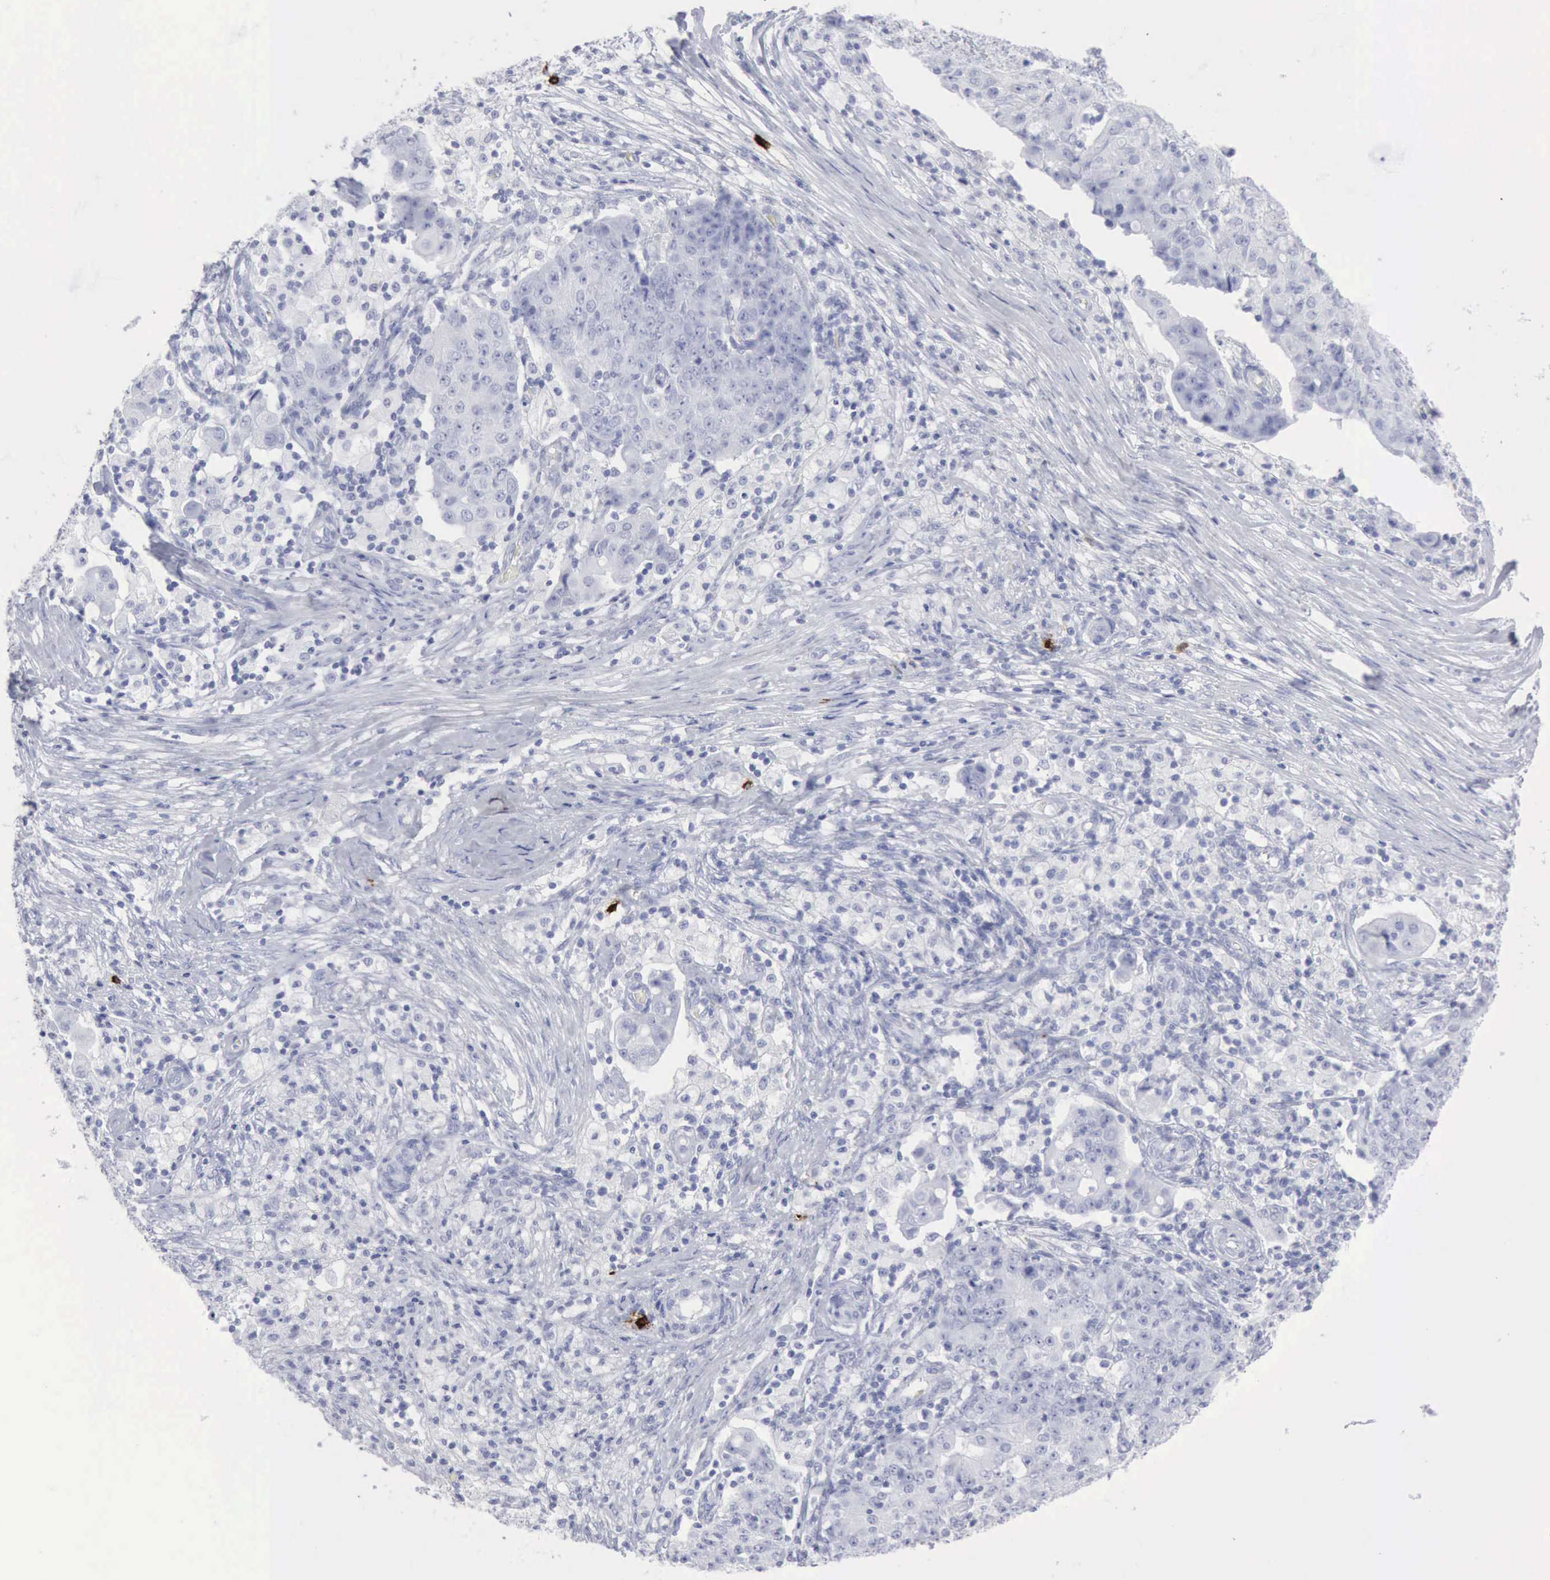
{"staining": {"intensity": "negative", "quantity": "none", "location": "none"}, "tissue": "ovarian cancer", "cell_type": "Tumor cells", "image_type": "cancer", "snomed": [{"axis": "morphology", "description": "Carcinoma, endometroid"}, {"axis": "topography", "description": "Ovary"}], "caption": "The photomicrograph demonstrates no significant staining in tumor cells of ovarian cancer.", "gene": "CMA1", "patient": {"sex": "female", "age": 42}}